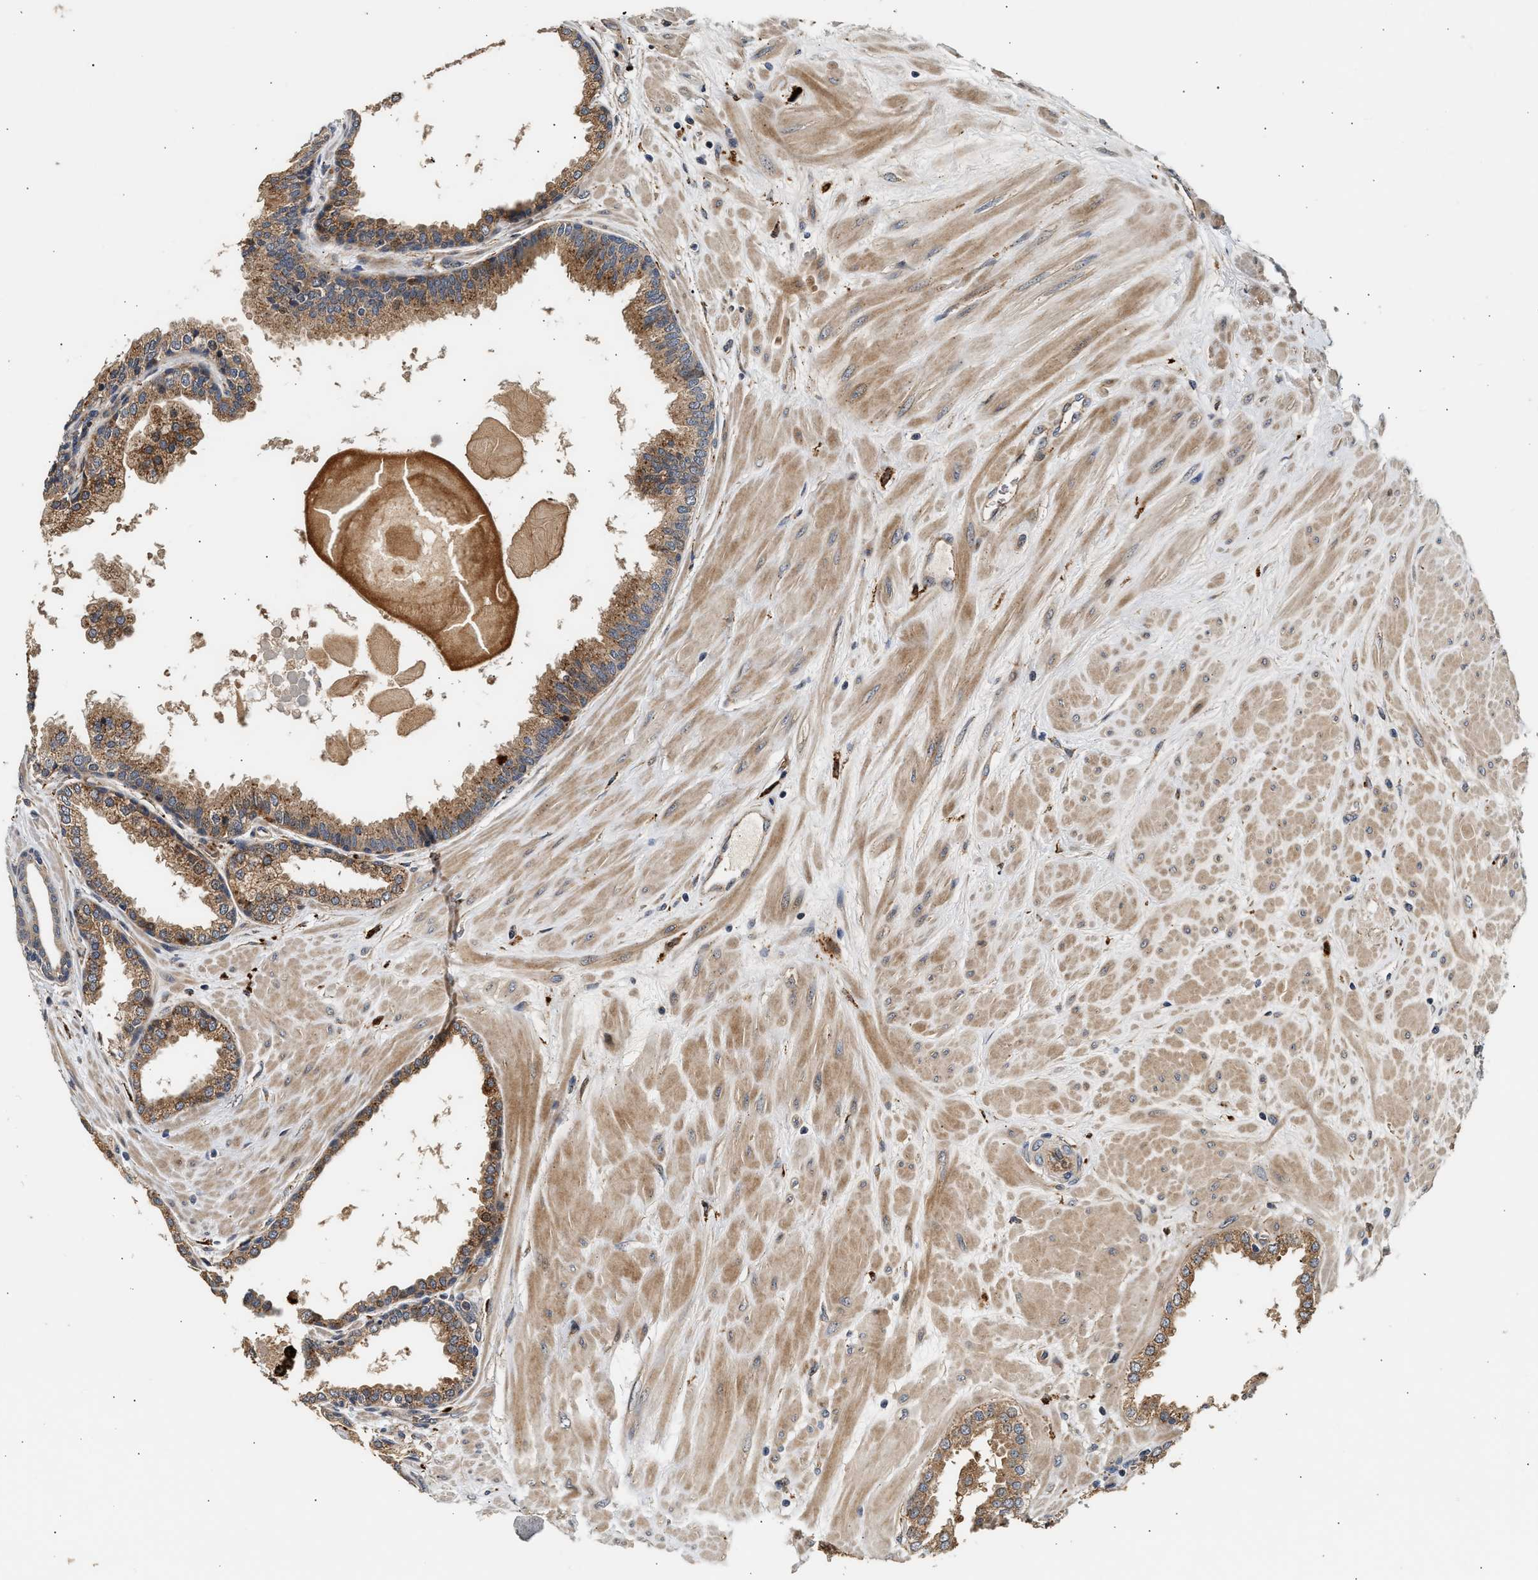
{"staining": {"intensity": "moderate", "quantity": ">75%", "location": "cytoplasmic/membranous,nuclear"}, "tissue": "prostate", "cell_type": "Glandular cells", "image_type": "normal", "snomed": [{"axis": "morphology", "description": "Normal tissue, NOS"}, {"axis": "topography", "description": "Prostate"}], "caption": "A micrograph of prostate stained for a protein shows moderate cytoplasmic/membranous,nuclear brown staining in glandular cells. (IHC, brightfield microscopy, high magnification).", "gene": "PLD3", "patient": {"sex": "male", "age": 51}}